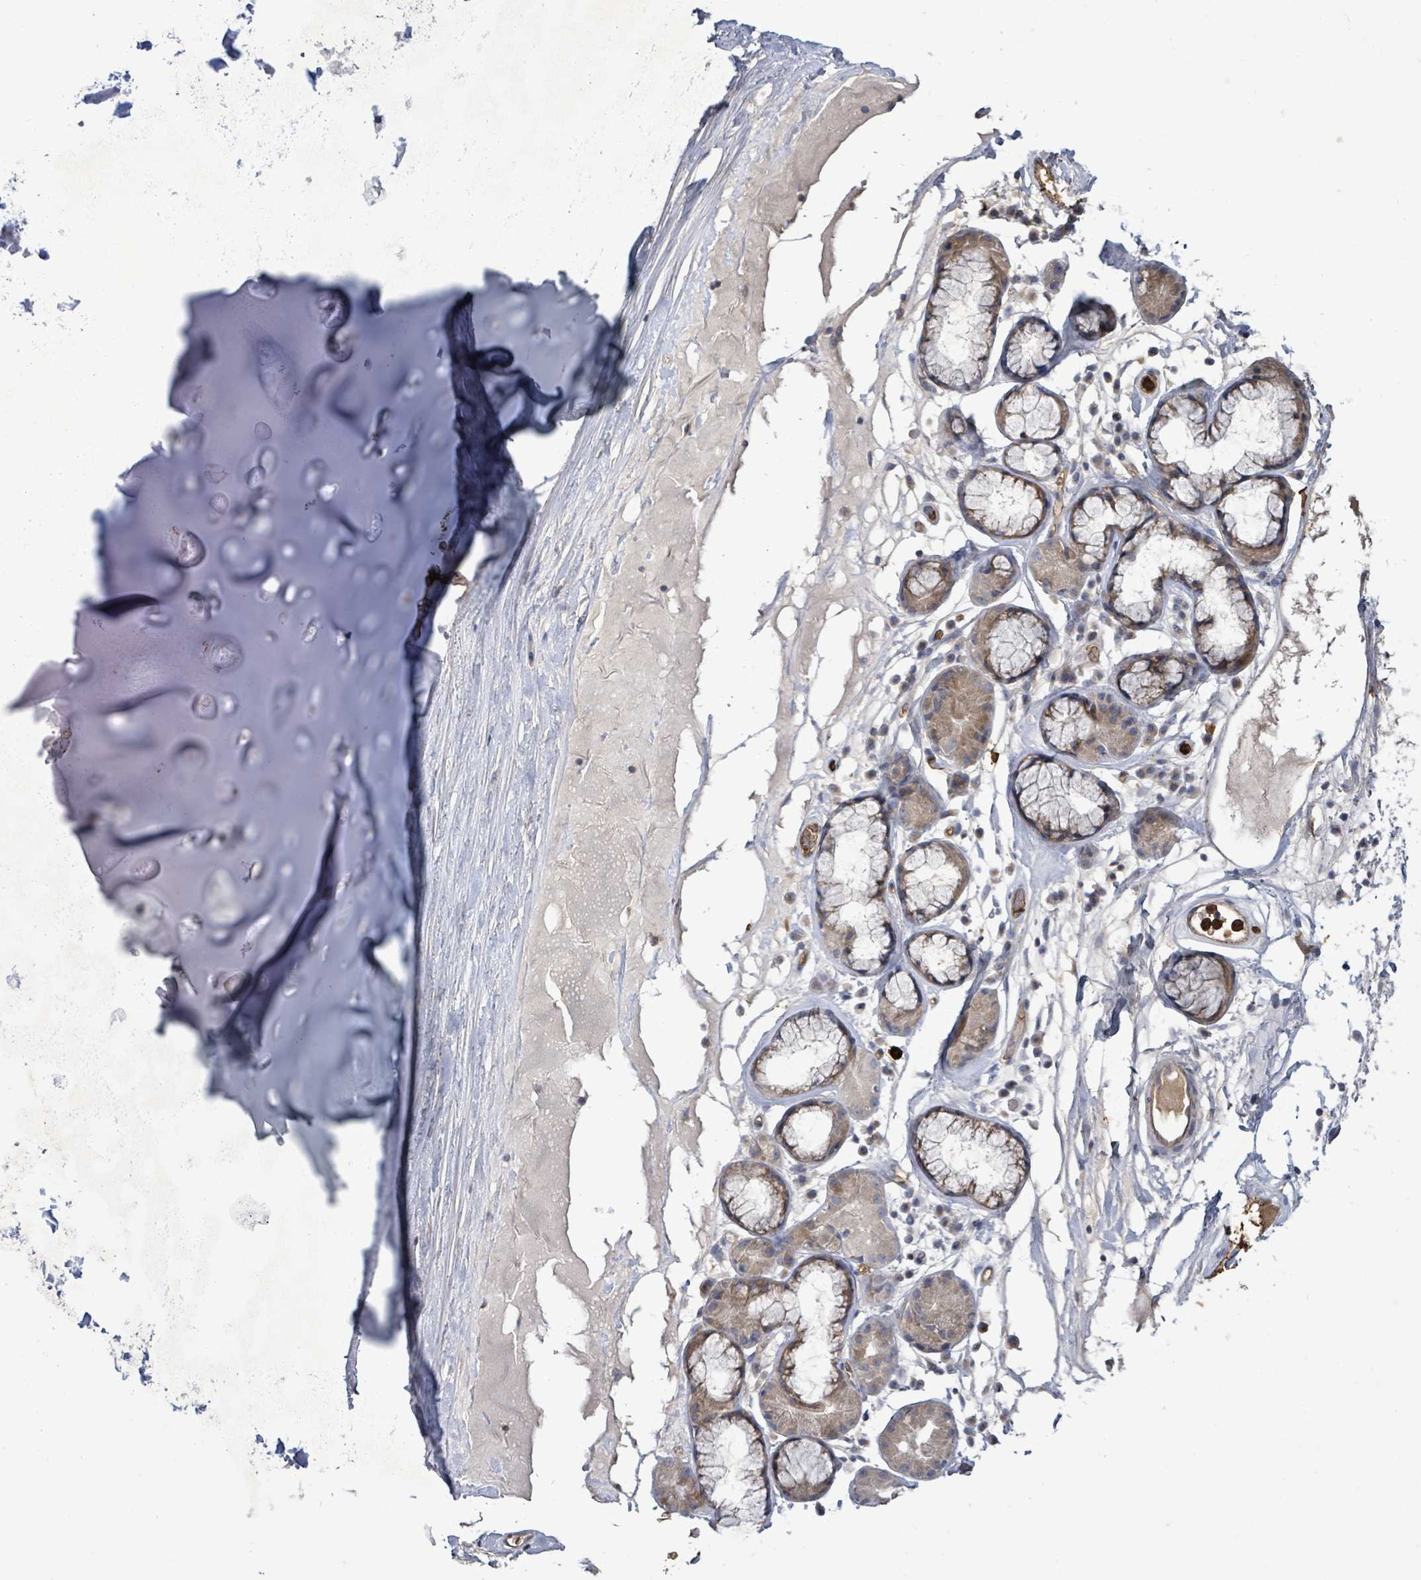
{"staining": {"intensity": "negative", "quantity": "none", "location": "none"}, "tissue": "adipose tissue", "cell_type": "Adipocytes", "image_type": "normal", "snomed": [{"axis": "morphology", "description": "Normal tissue, NOS"}, {"axis": "topography", "description": "Cartilage tissue"}], "caption": "The photomicrograph demonstrates no staining of adipocytes in benign adipose tissue.", "gene": "FAM210A", "patient": {"sex": "female", "age": 63}}